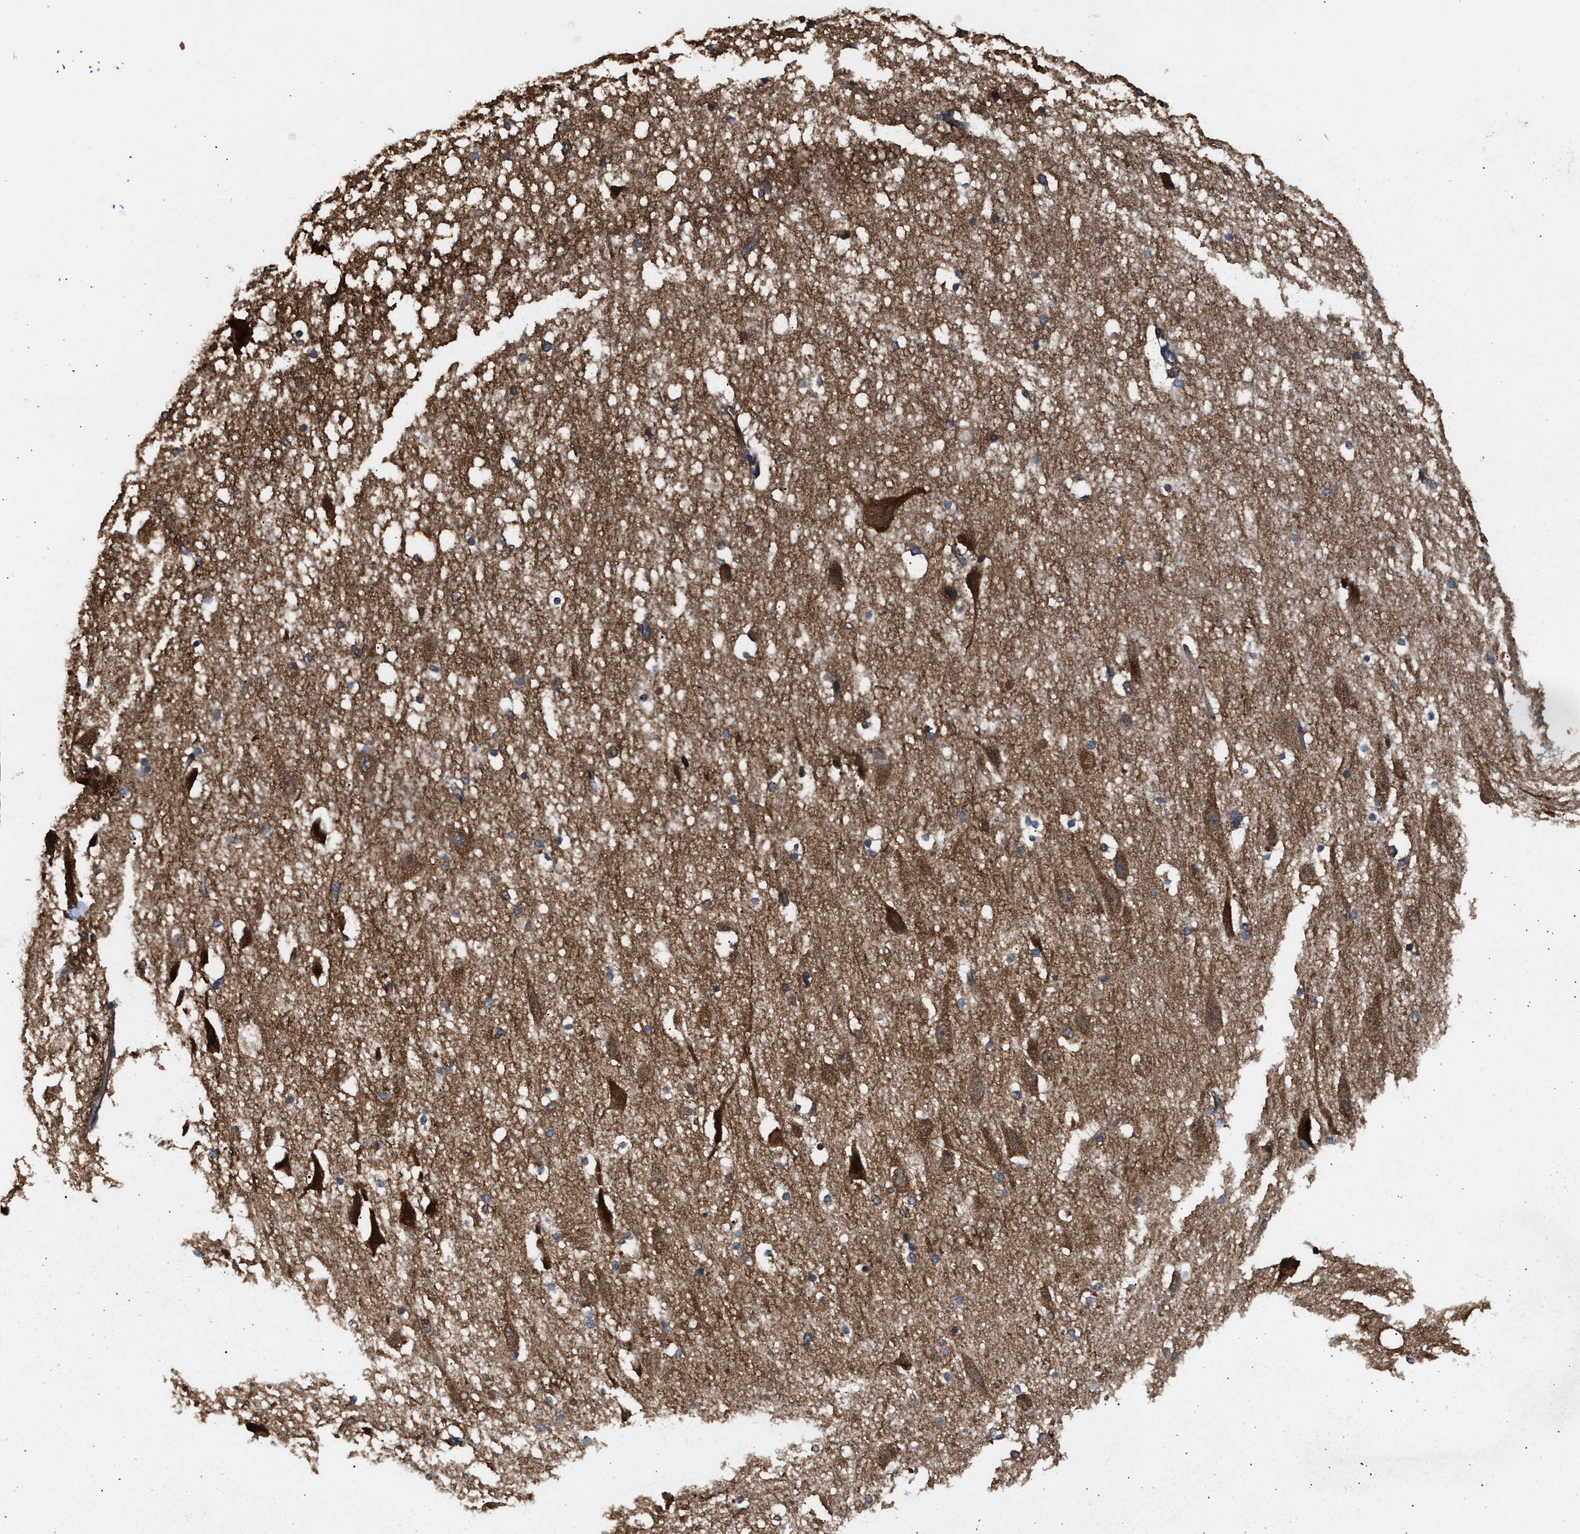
{"staining": {"intensity": "weak", "quantity": "<25%", "location": "cytoplasmic/membranous"}, "tissue": "hippocampus", "cell_type": "Glial cells", "image_type": "normal", "snomed": [{"axis": "morphology", "description": "Normal tissue, NOS"}, {"axis": "topography", "description": "Hippocampus"}], "caption": "Immunohistochemistry (IHC) of unremarkable hippocampus reveals no positivity in glial cells.", "gene": "EPS15L1", "patient": {"sex": "female", "age": 19}}